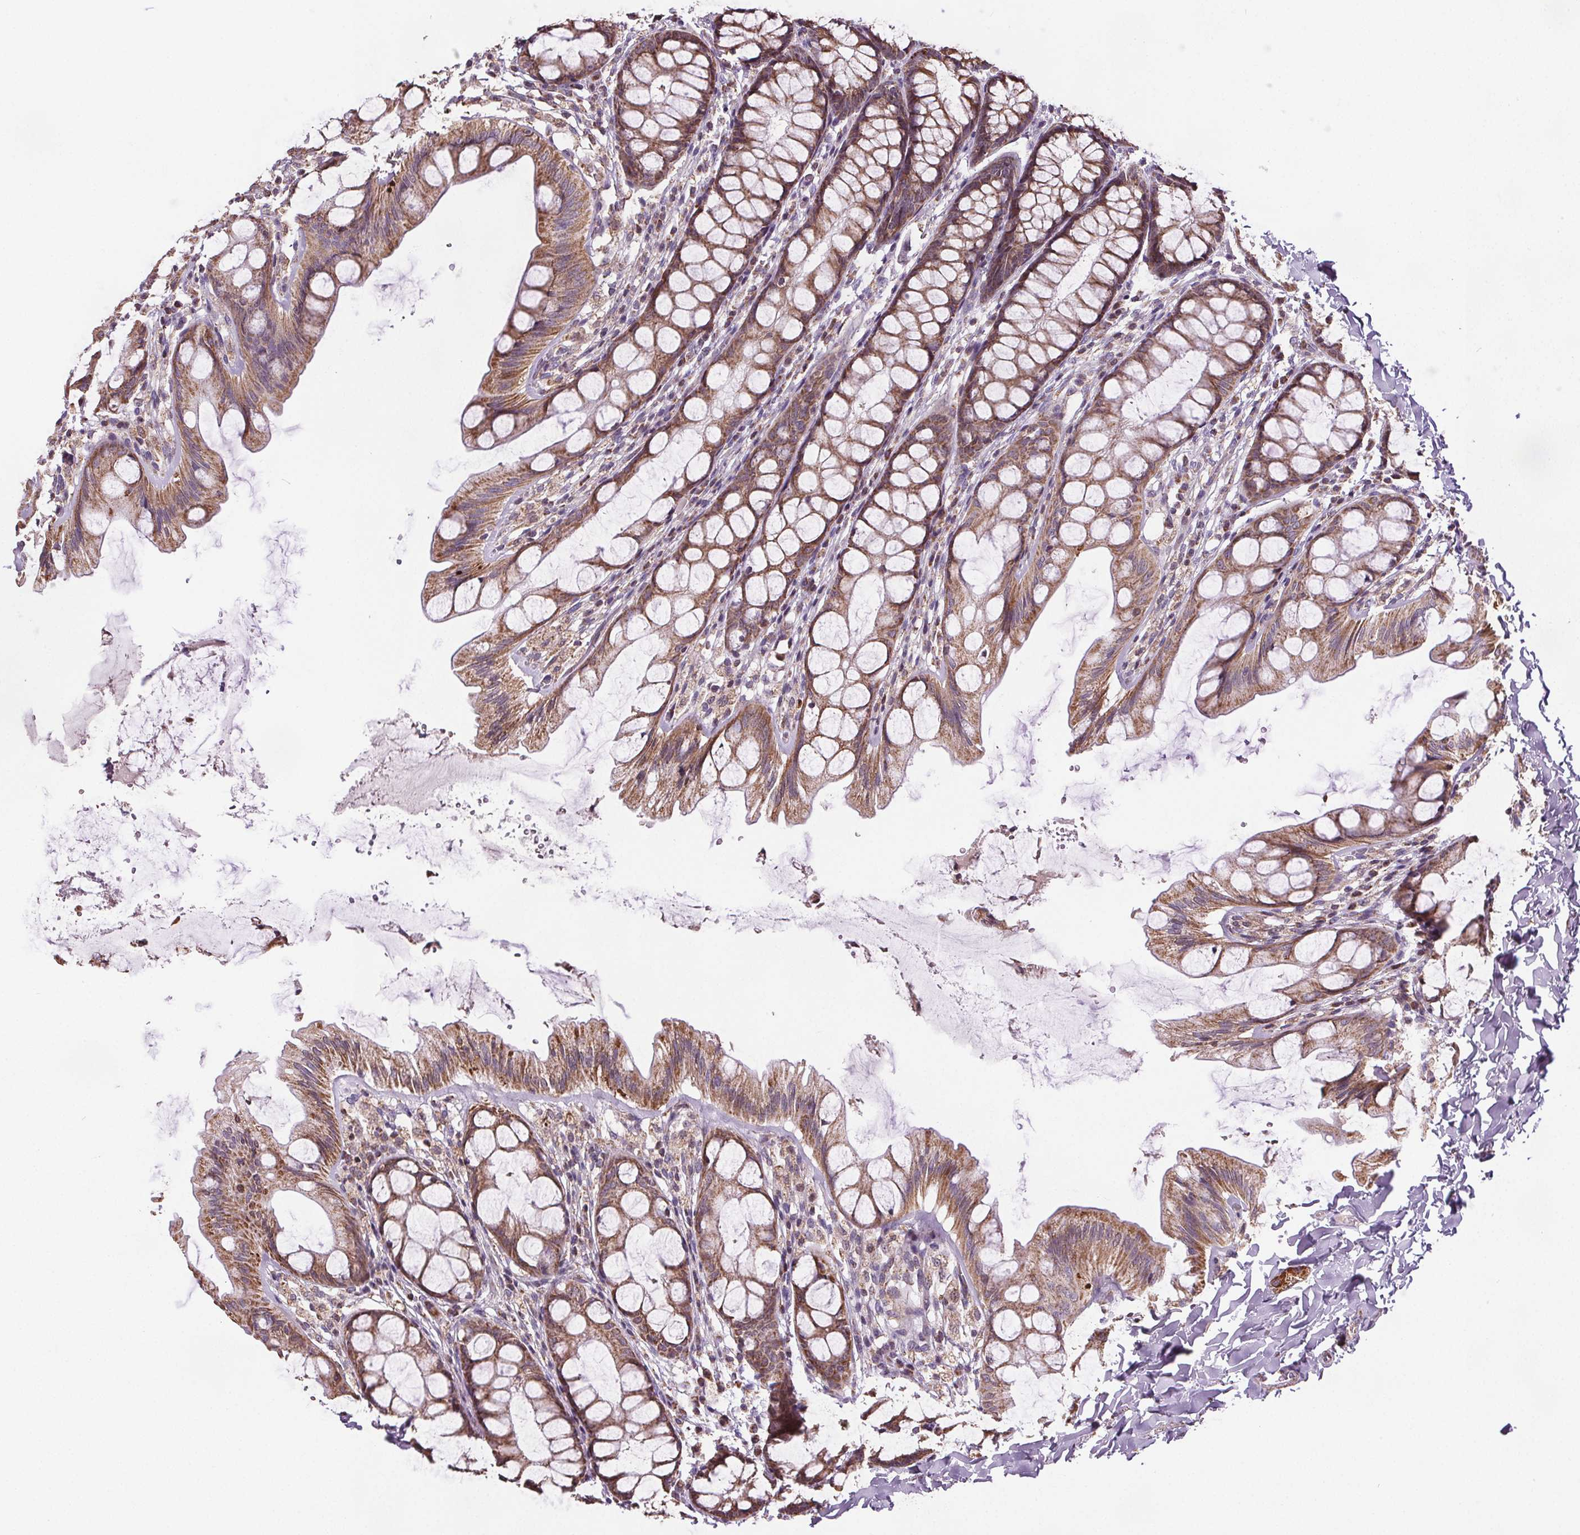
{"staining": {"intensity": "negative", "quantity": "none", "location": "none"}, "tissue": "colon", "cell_type": "Endothelial cells", "image_type": "normal", "snomed": [{"axis": "morphology", "description": "Normal tissue, NOS"}, {"axis": "topography", "description": "Colon"}], "caption": "Immunohistochemistry of normal colon demonstrates no positivity in endothelial cells.", "gene": "SUCLA2", "patient": {"sex": "male", "age": 47}}